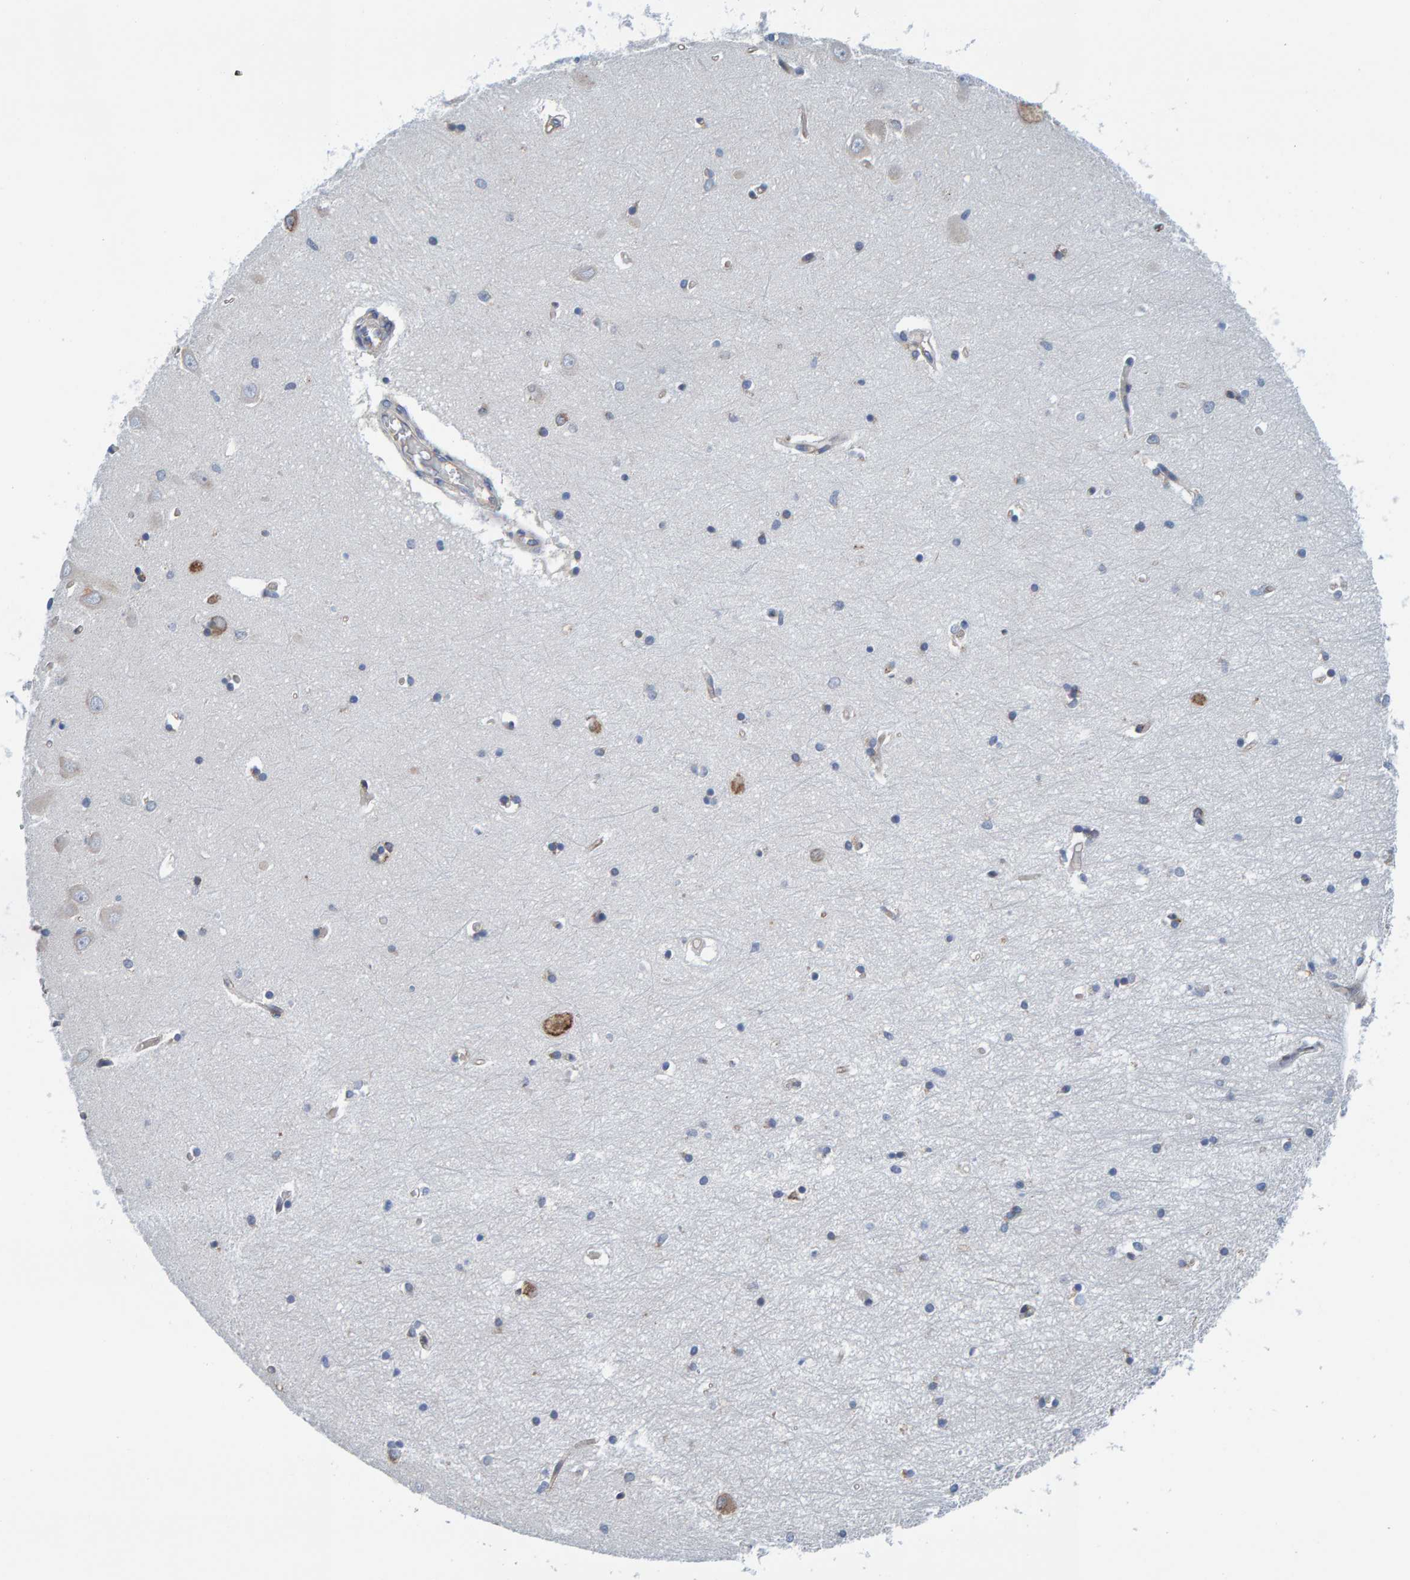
{"staining": {"intensity": "moderate", "quantity": "<25%", "location": "cytoplasmic/membranous,nuclear"}, "tissue": "hippocampus", "cell_type": "Glial cells", "image_type": "normal", "snomed": [{"axis": "morphology", "description": "Normal tissue, NOS"}, {"axis": "topography", "description": "Hippocampus"}], "caption": "Immunohistochemistry (IHC) (DAB) staining of normal hippocampus shows moderate cytoplasmic/membranous,nuclear protein expression in about <25% of glial cells.", "gene": "SCRN2", "patient": {"sex": "male", "age": 70}}